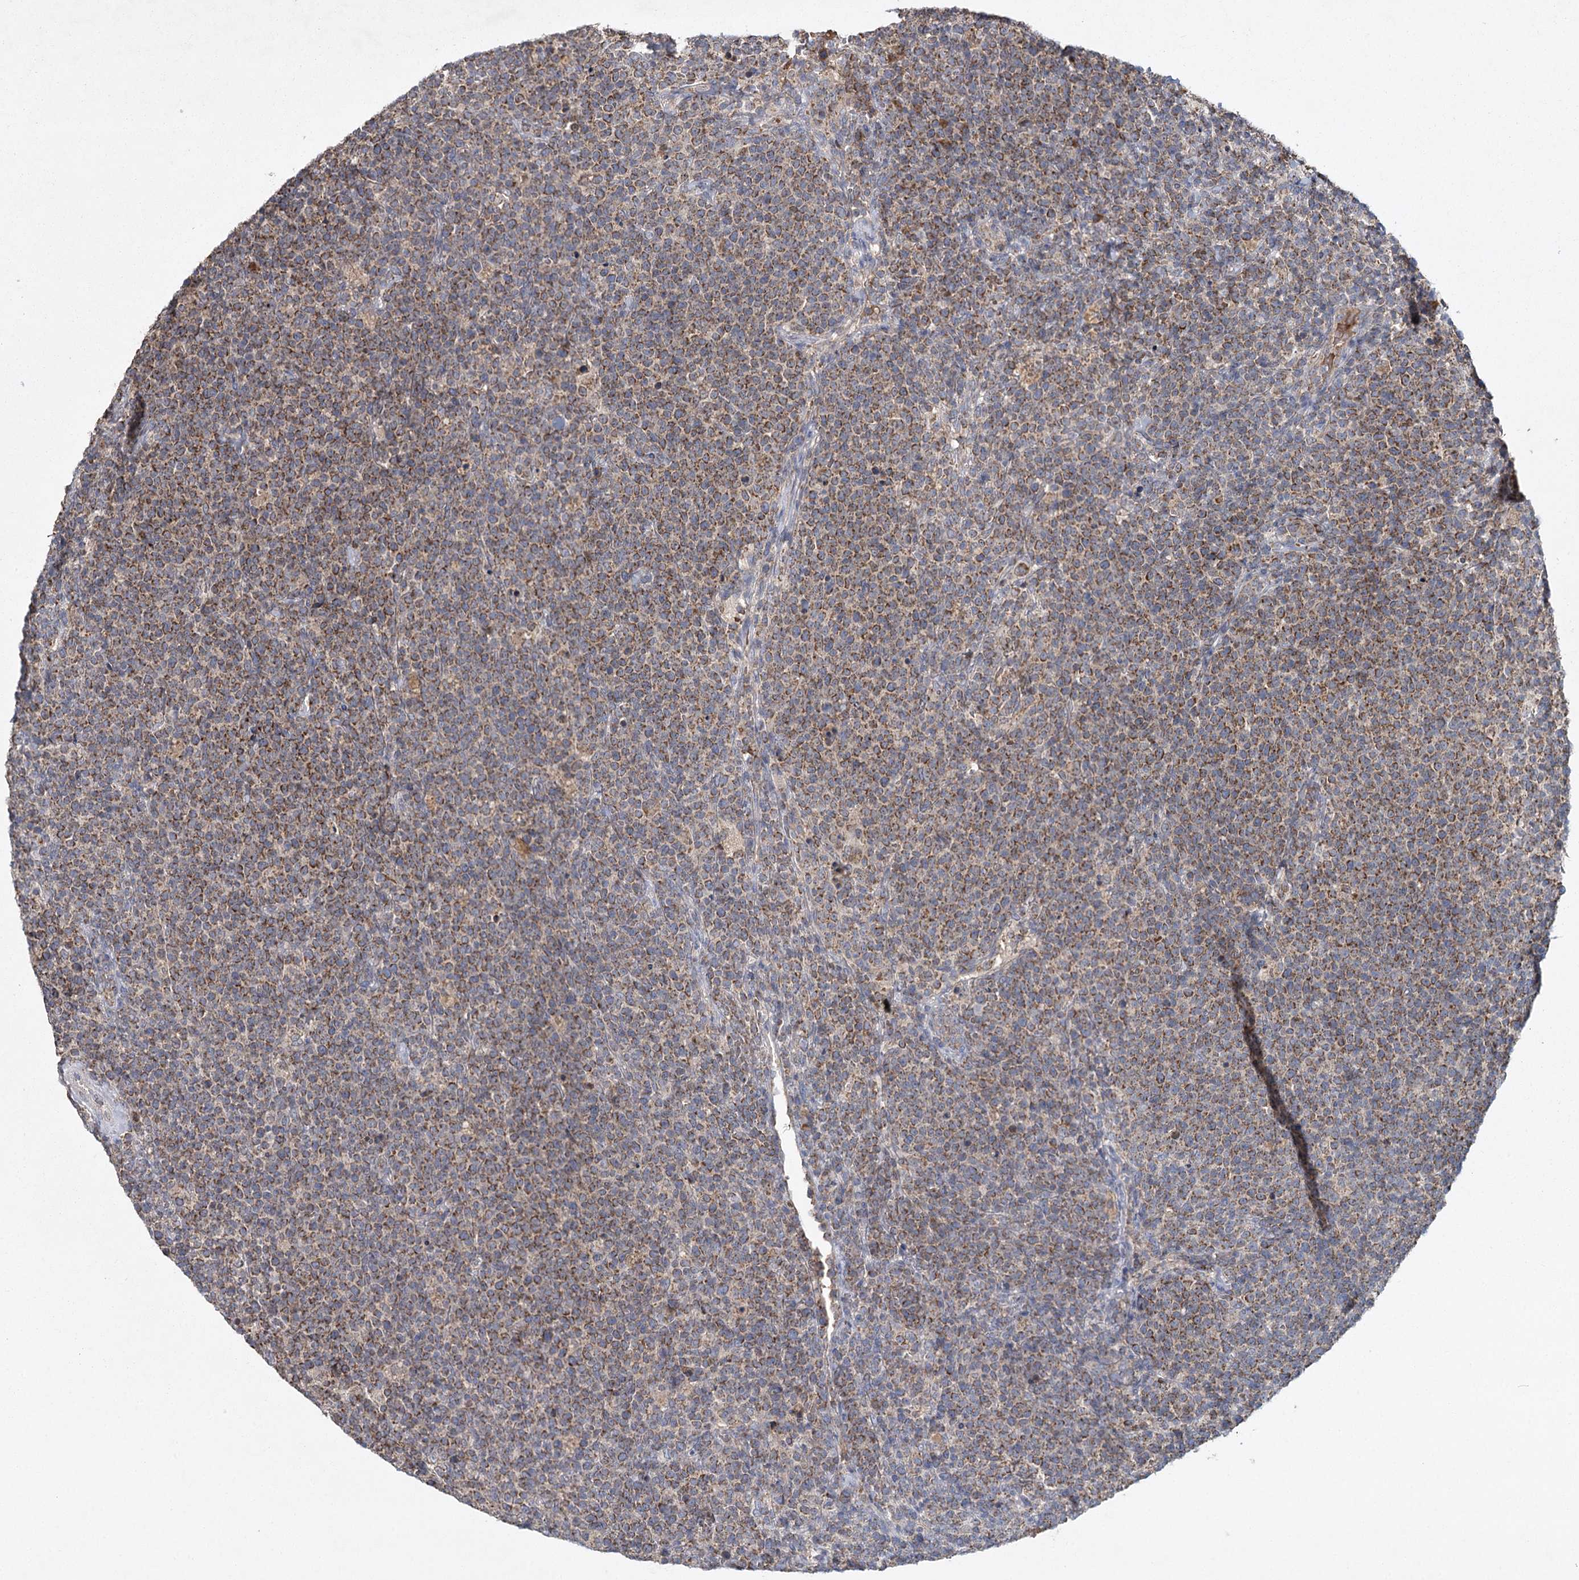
{"staining": {"intensity": "moderate", "quantity": ">75%", "location": "cytoplasmic/membranous"}, "tissue": "lymphoma", "cell_type": "Tumor cells", "image_type": "cancer", "snomed": [{"axis": "morphology", "description": "Malignant lymphoma, non-Hodgkin's type, High grade"}, {"axis": "topography", "description": "Lymph node"}], "caption": "Immunohistochemical staining of high-grade malignant lymphoma, non-Hodgkin's type reveals medium levels of moderate cytoplasmic/membranous positivity in approximately >75% of tumor cells. Using DAB (3,3'-diaminobenzidine) (brown) and hematoxylin (blue) stains, captured at high magnification using brightfield microscopy.", "gene": "MRPL44", "patient": {"sex": "male", "age": 61}}